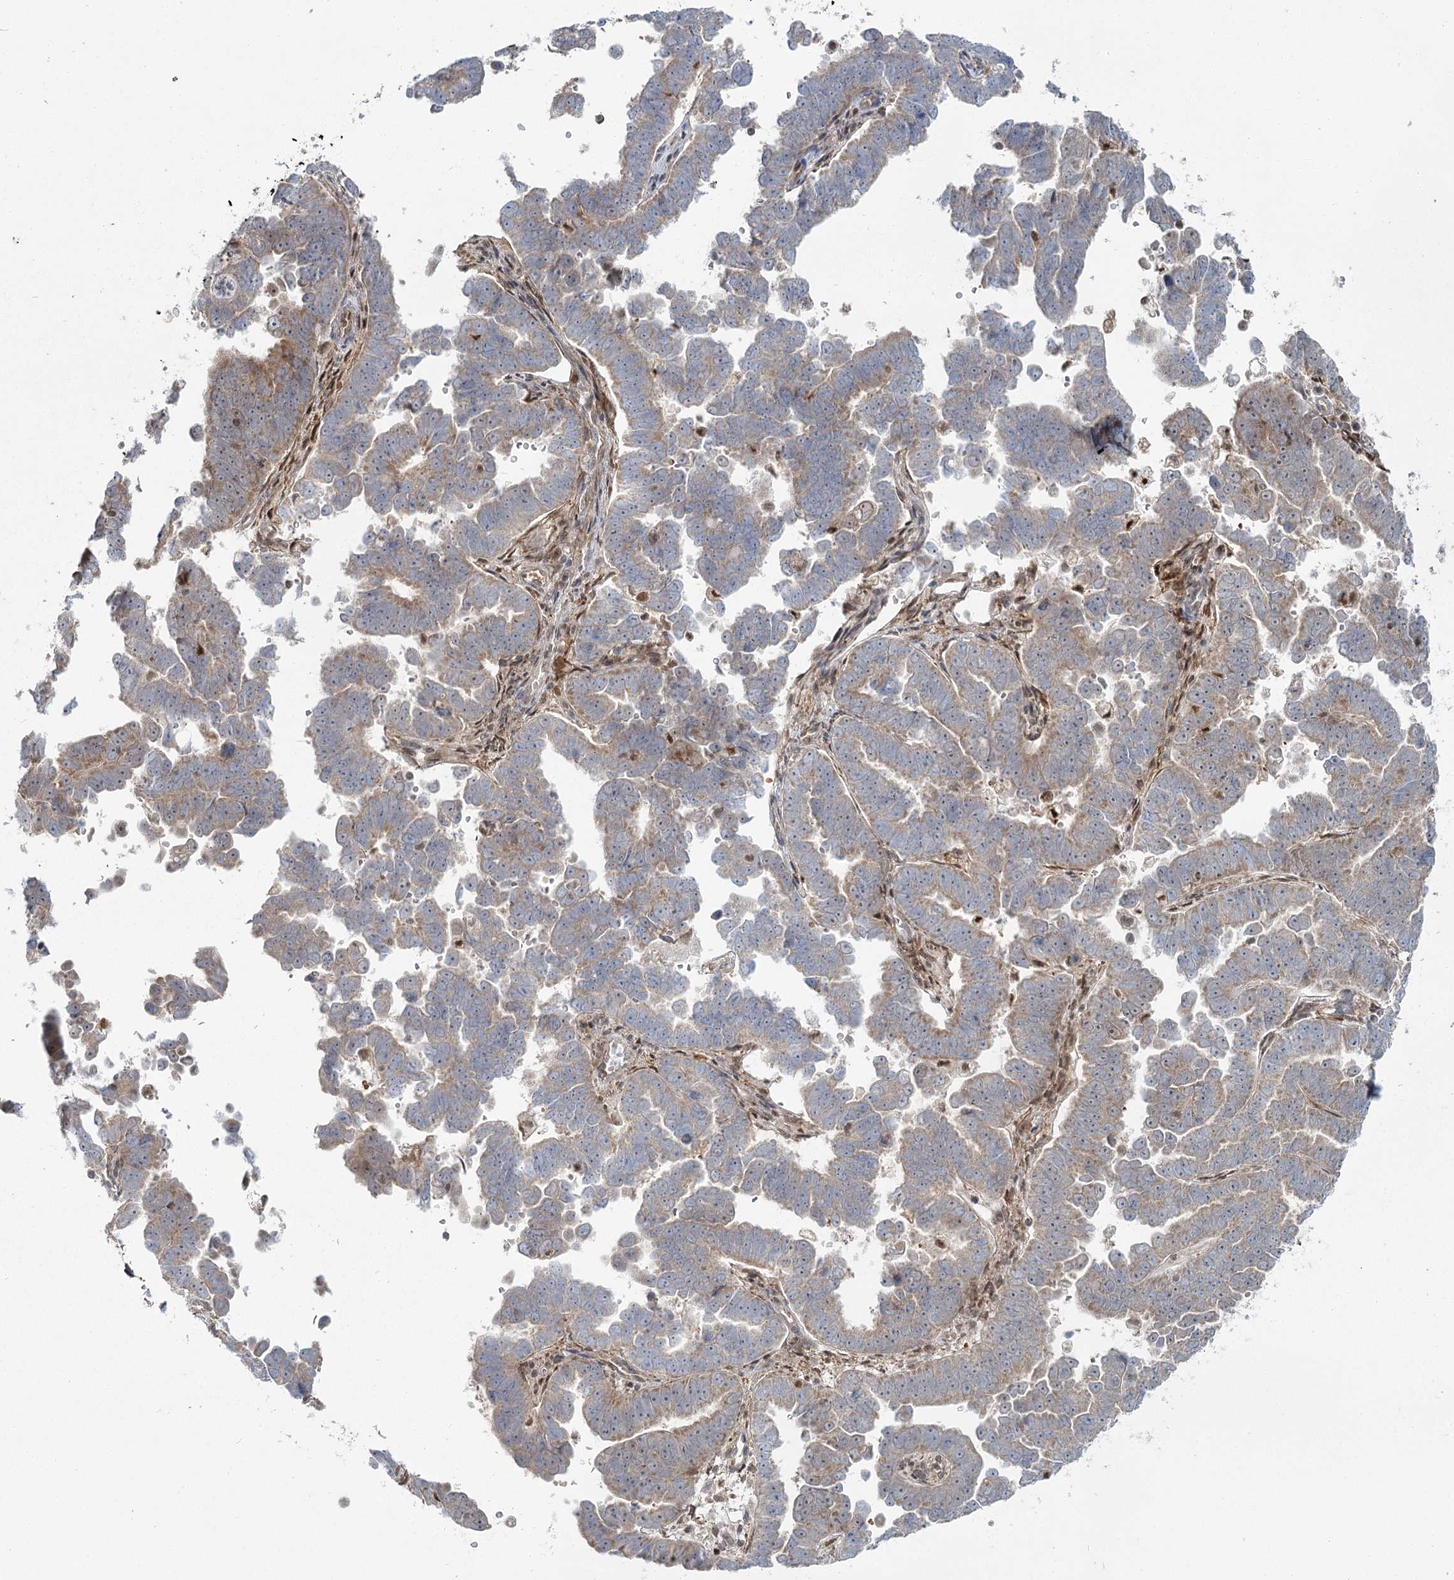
{"staining": {"intensity": "moderate", "quantity": "25%-75%", "location": "cytoplasmic/membranous"}, "tissue": "endometrial cancer", "cell_type": "Tumor cells", "image_type": "cancer", "snomed": [{"axis": "morphology", "description": "Adenocarcinoma, NOS"}, {"axis": "topography", "description": "Endometrium"}], "caption": "DAB immunohistochemical staining of endometrial cancer (adenocarcinoma) exhibits moderate cytoplasmic/membranous protein expression in about 25%-75% of tumor cells.", "gene": "THNSL1", "patient": {"sex": "female", "age": 75}}